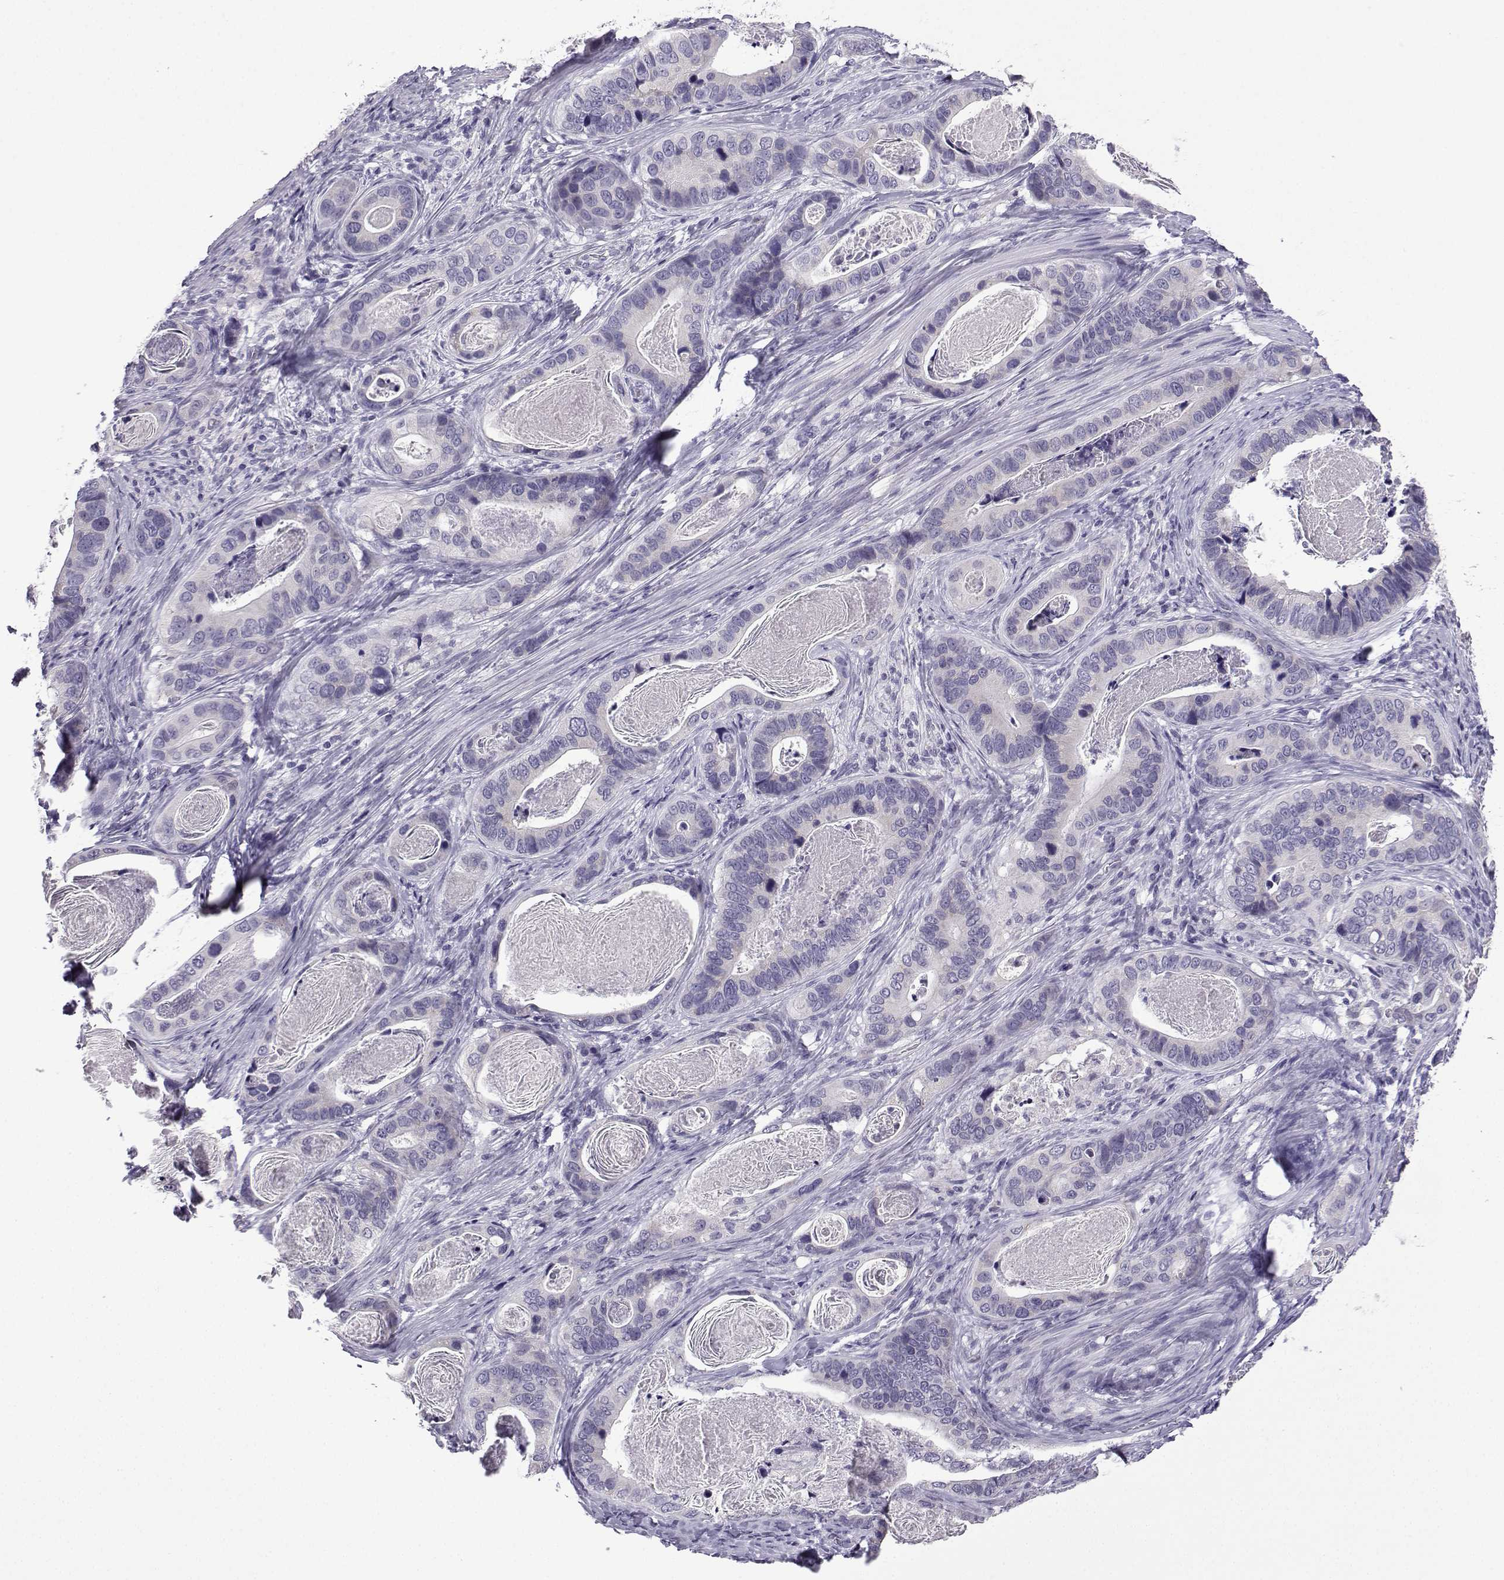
{"staining": {"intensity": "negative", "quantity": "none", "location": "none"}, "tissue": "stomach cancer", "cell_type": "Tumor cells", "image_type": "cancer", "snomed": [{"axis": "morphology", "description": "Adenocarcinoma, NOS"}, {"axis": "topography", "description": "Stomach"}], "caption": "Immunohistochemistry (IHC) of stomach cancer (adenocarcinoma) exhibits no positivity in tumor cells. Nuclei are stained in blue.", "gene": "ACRBP", "patient": {"sex": "male", "age": 84}}